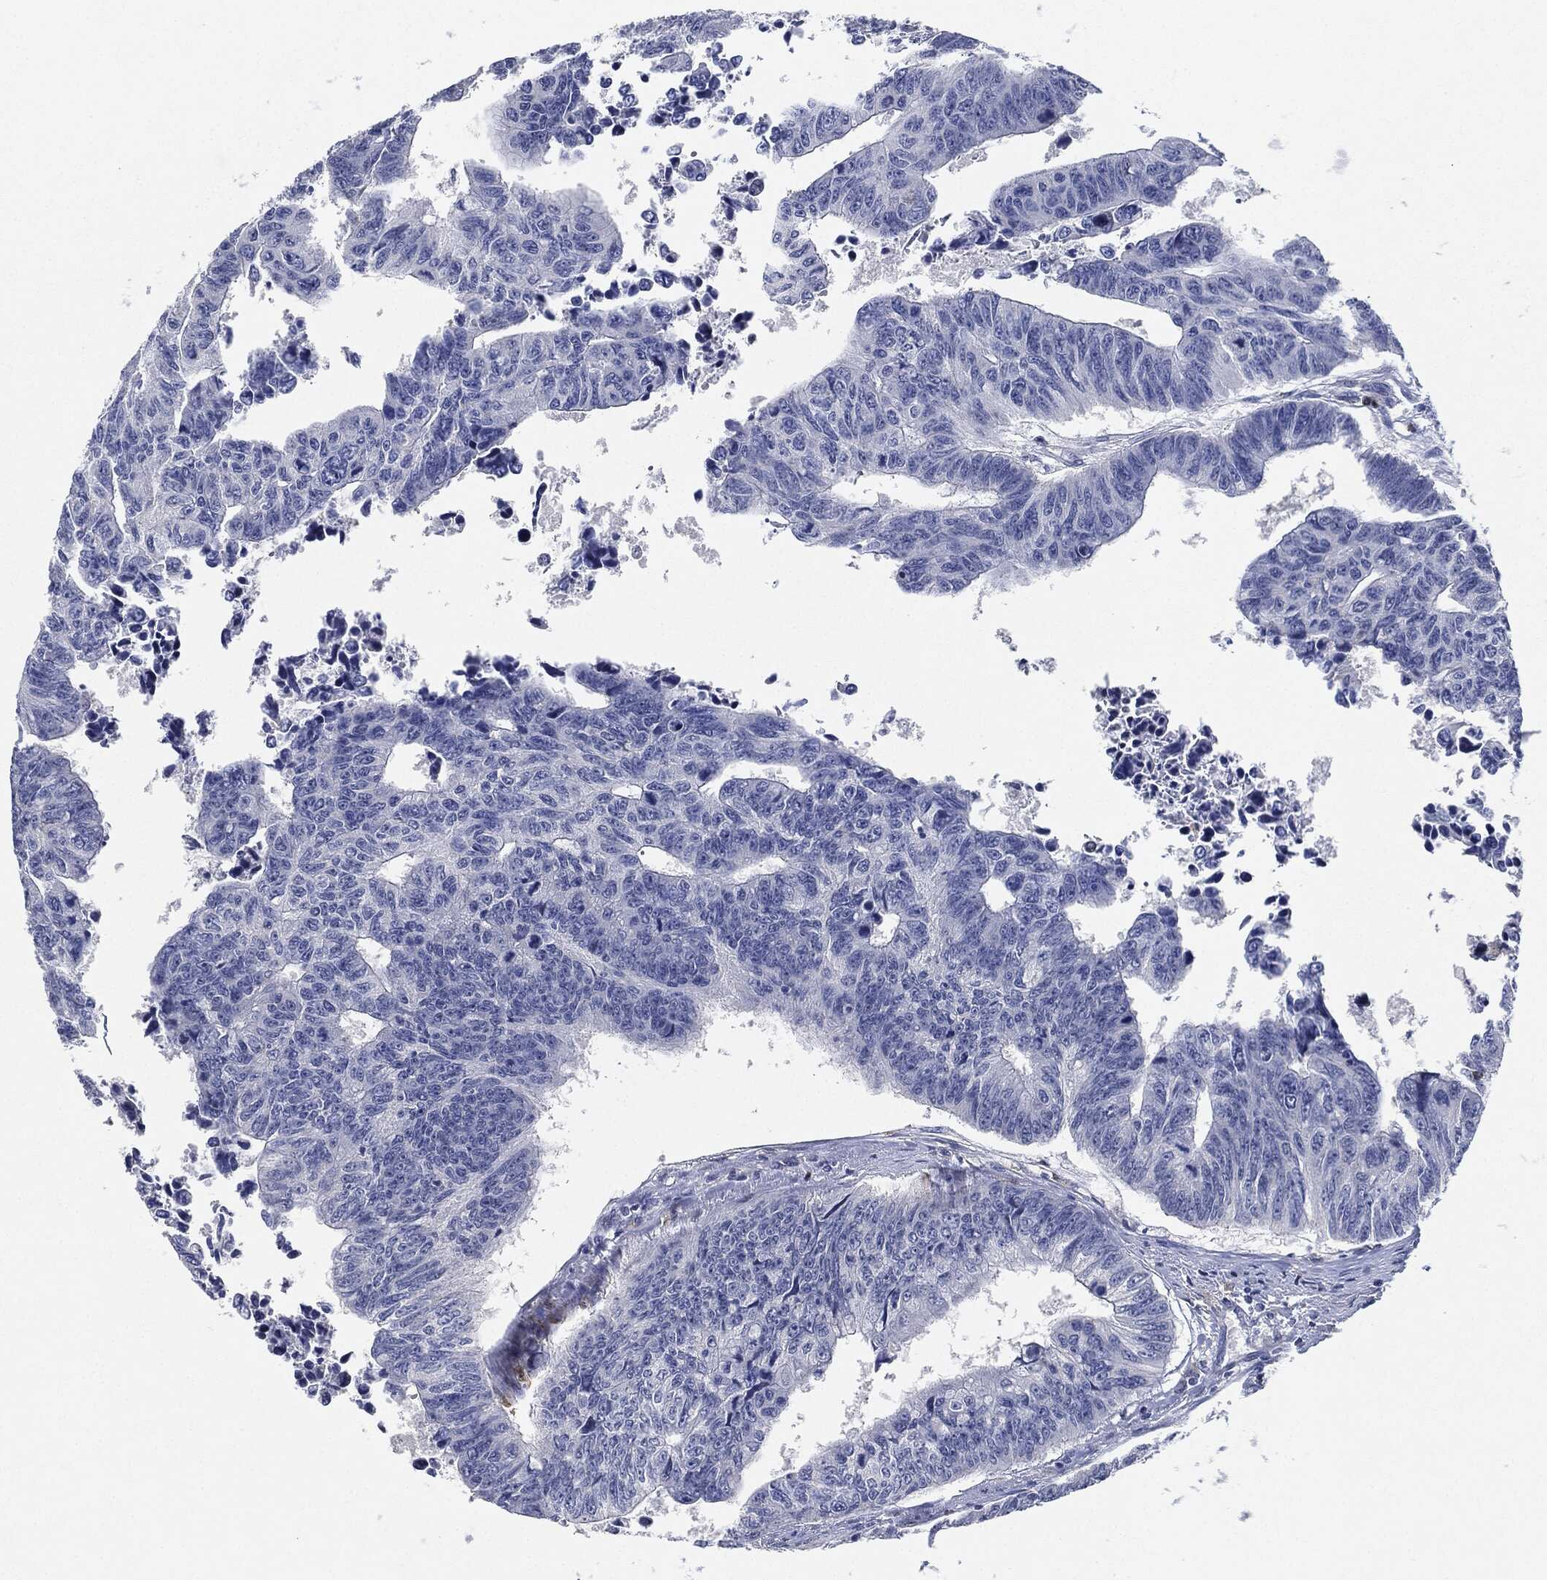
{"staining": {"intensity": "negative", "quantity": "none", "location": "none"}, "tissue": "colorectal cancer", "cell_type": "Tumor cells", "image_type": "cancer", "snomed": [{"axis": "morphology", "description": "Adenocarcinoma, NOS"}, {"axis": "topography", "description": "Rectum"}], "caption": "An image of human colorectal cancer (adenocarcinoma) is negative for staining in tumor cells.", "gene": "NANOS3", "patient": {"sex": "female", "age": 85}}